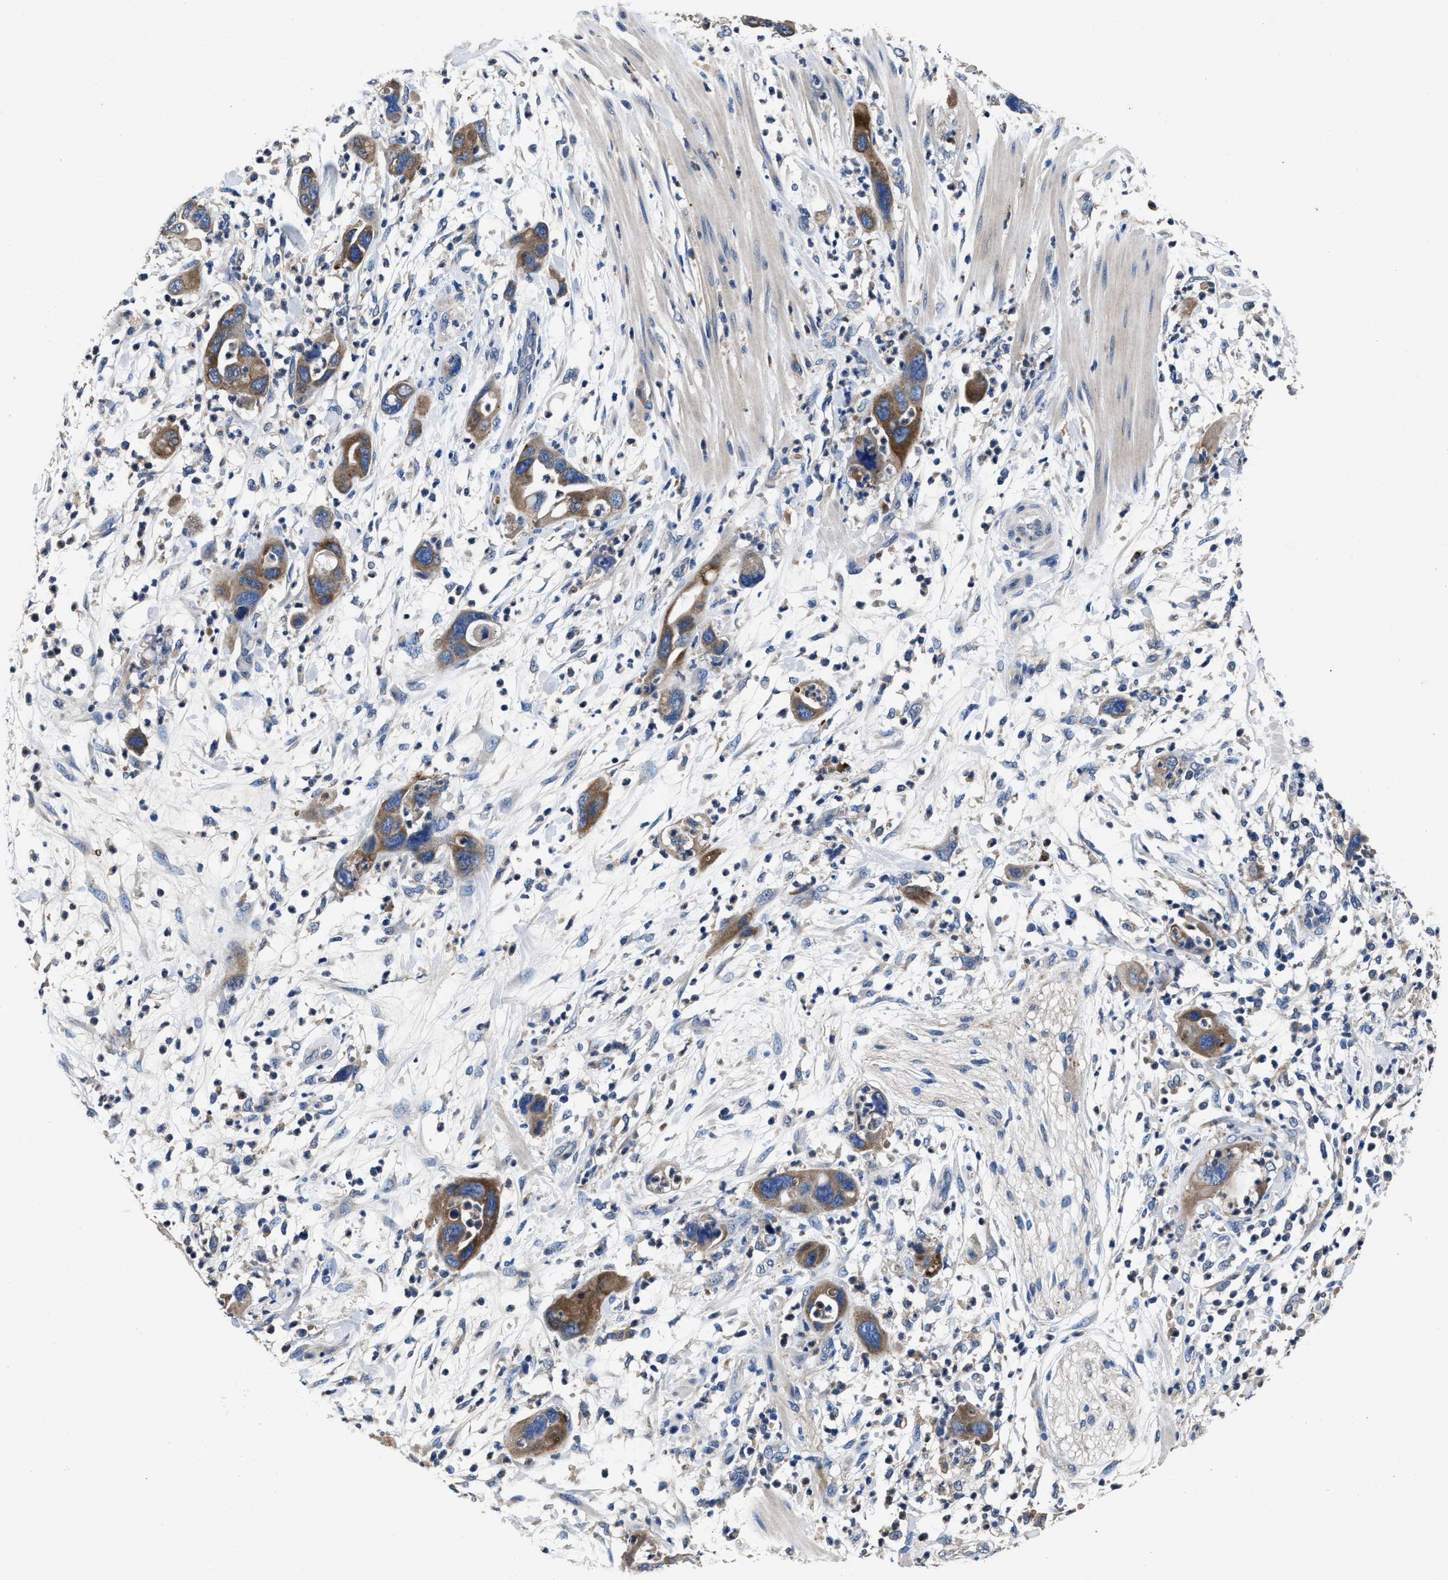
{"staining": {"intensity": "moderate", "quantity": ">75%", "location": "cytoplasmic/membranous"}, "tissue": "pancreatic cancer", "cell_type": "Tumor cells", "image_type": "cancer", "snomed": [{"axis": "morphology", "description": "Adenocarcinoma, NOS"}, {"axis": "topography", "description": "Pancreas"}], "caption": "Immunohistochemistry (IHC) of human pancreatic cancer (adenocarcinoma) demonstrates medium levels of moderate cytoplasmic/membranous expression in about >75% of tumor cells. (DAB (3,3'-diaminobenzidine) = brown stain, brightfield microscopy at high magnification).", "gene": "UBR4", "patient": {"sex": "female", "age": 71}}